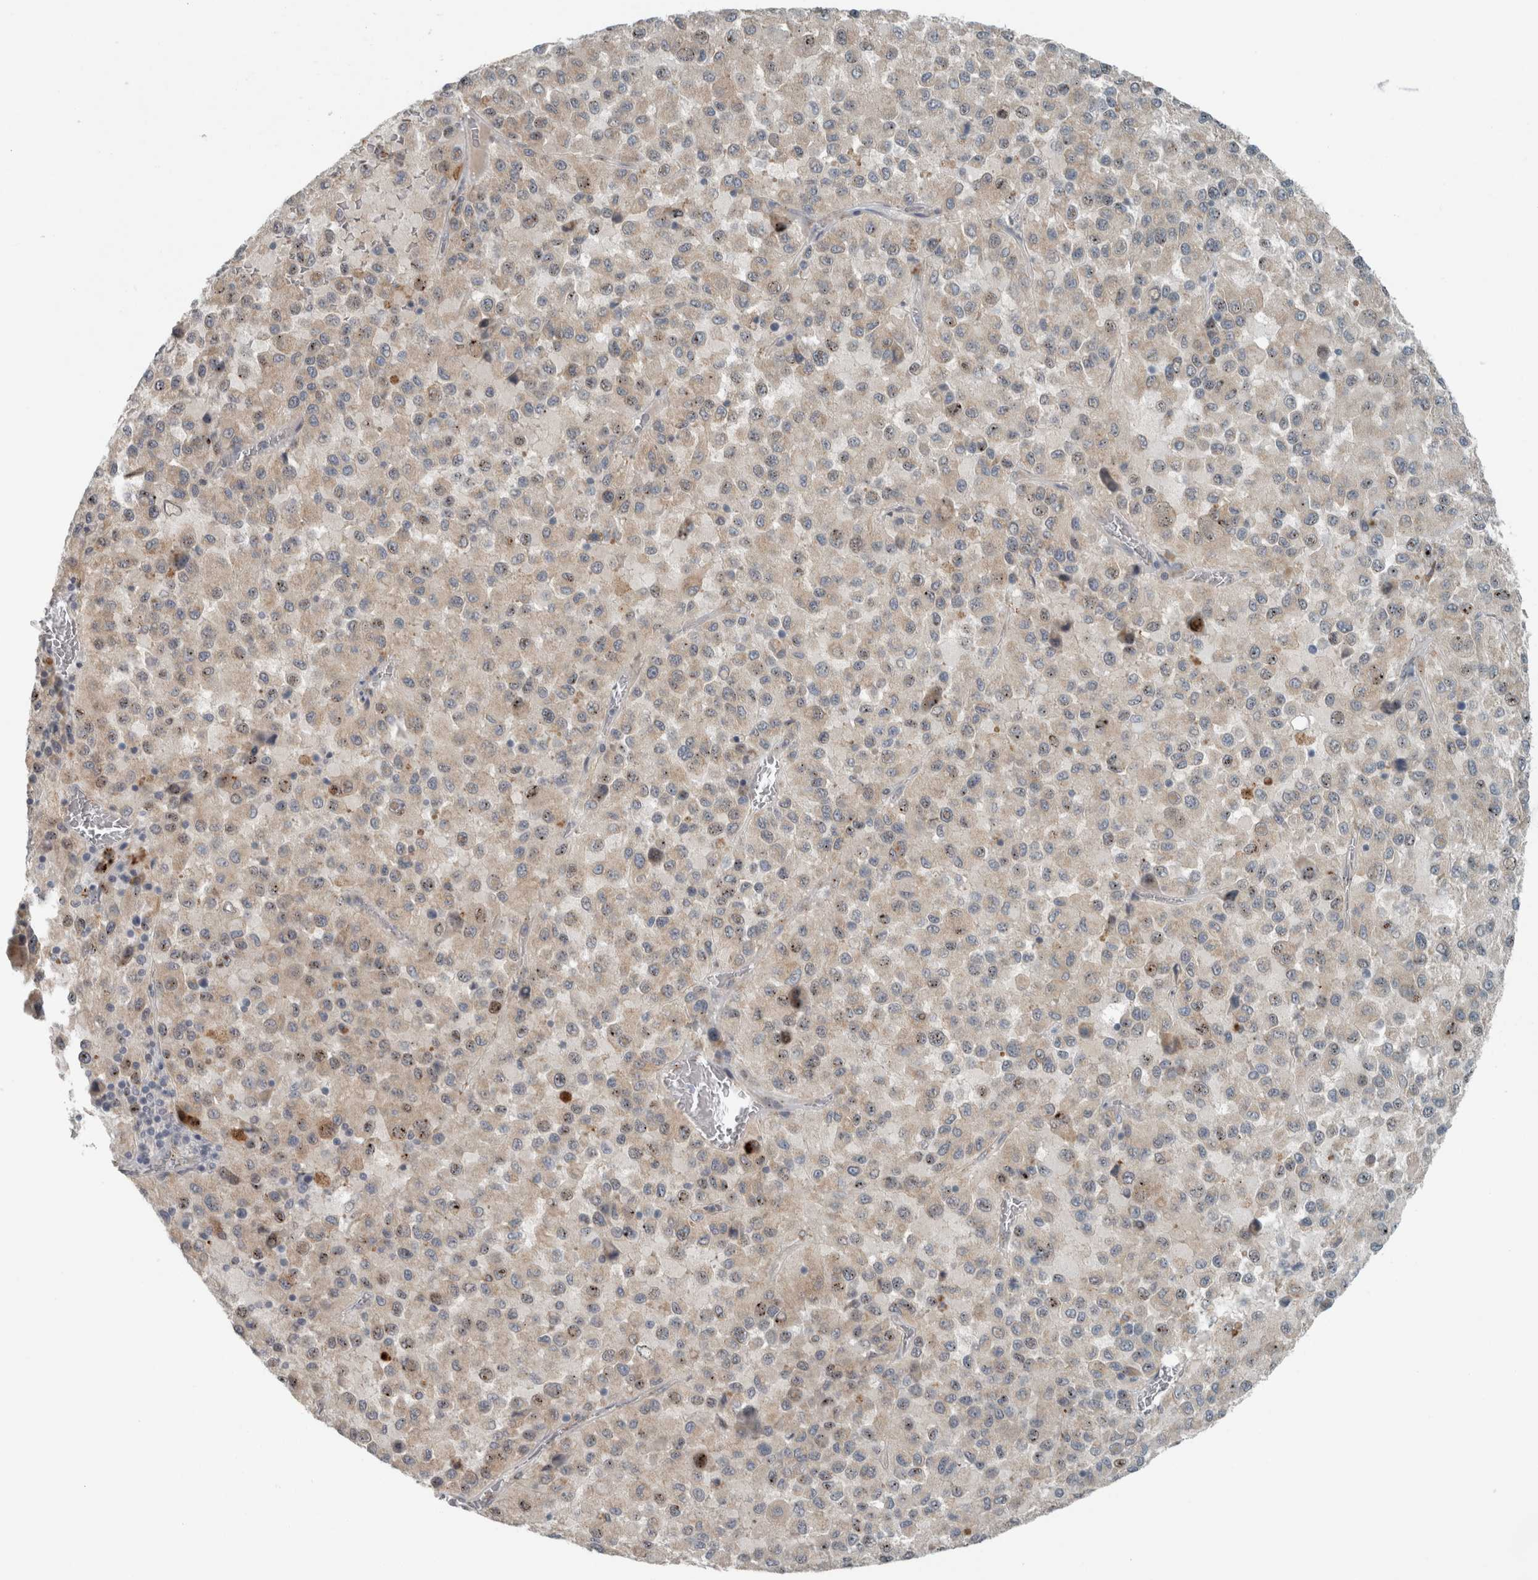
{"staining": {"intensity": "weak", "quantity": "25%-75%", "location": "cytoplasmic/membranous"}, "tissue": "melanoma", "cell_type": "Tumor cells", "image_type": "cancer", "snomed": [{"axis": "morphology", "description": "Malignant melanoma, Metastatic site"}, {"axis": "topography", "description": "Lung"}], "caption": "Human melanoma stained with a protein marker demonstrates weak staining in tumor cells.", "gene": "KIF1C", "patient": {"sex": "male", "age": 64}}